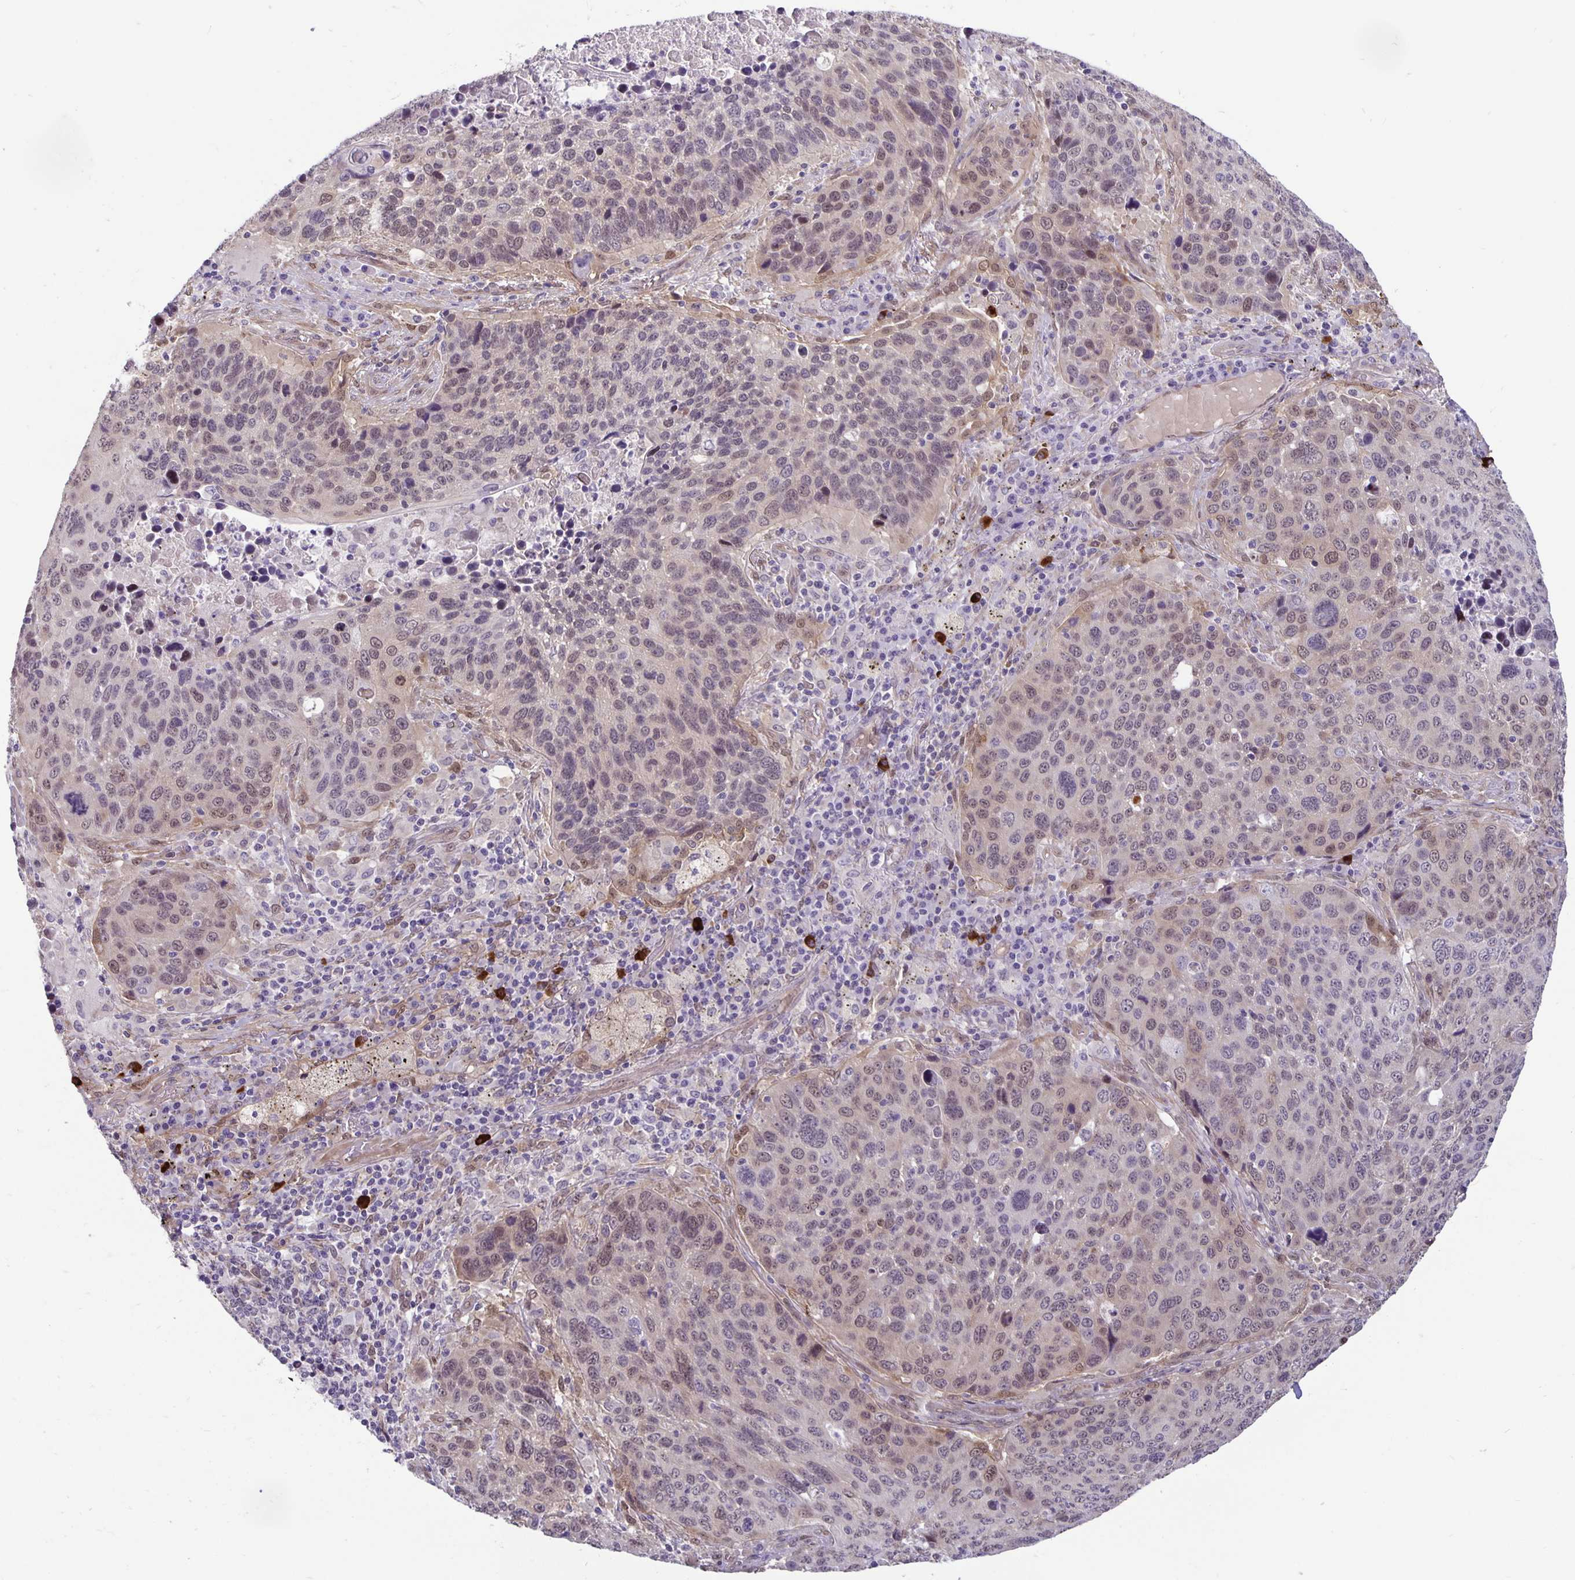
{"staining": {"intensity": "weak", "quantity": "25%-75%", "location": "cytoplasmic/membranous"}, "tissue": "lung cancer", "cell_type": "Tumor cells", "image_type": "cancer", "snomed": [{"axis": "morphology", "description": "Squamous cell carcinoma, NOS"}, {"axis": "topography", "description": "Lung"}], "caption": "DAB (3,3'-diaminobenzidine) immunohistochemical staining of lung squamous cell carcinoma displays weak cytoplasmic/membranous protein positivity in about 25%-75% of tumor cells. The staining was performed using DAB, with brown indicating positive protein expression. Nuclei are stained blue with hematoxylin.", "gene": "TAX1BP3", "patient": {"sex": "male", "age": 68}}